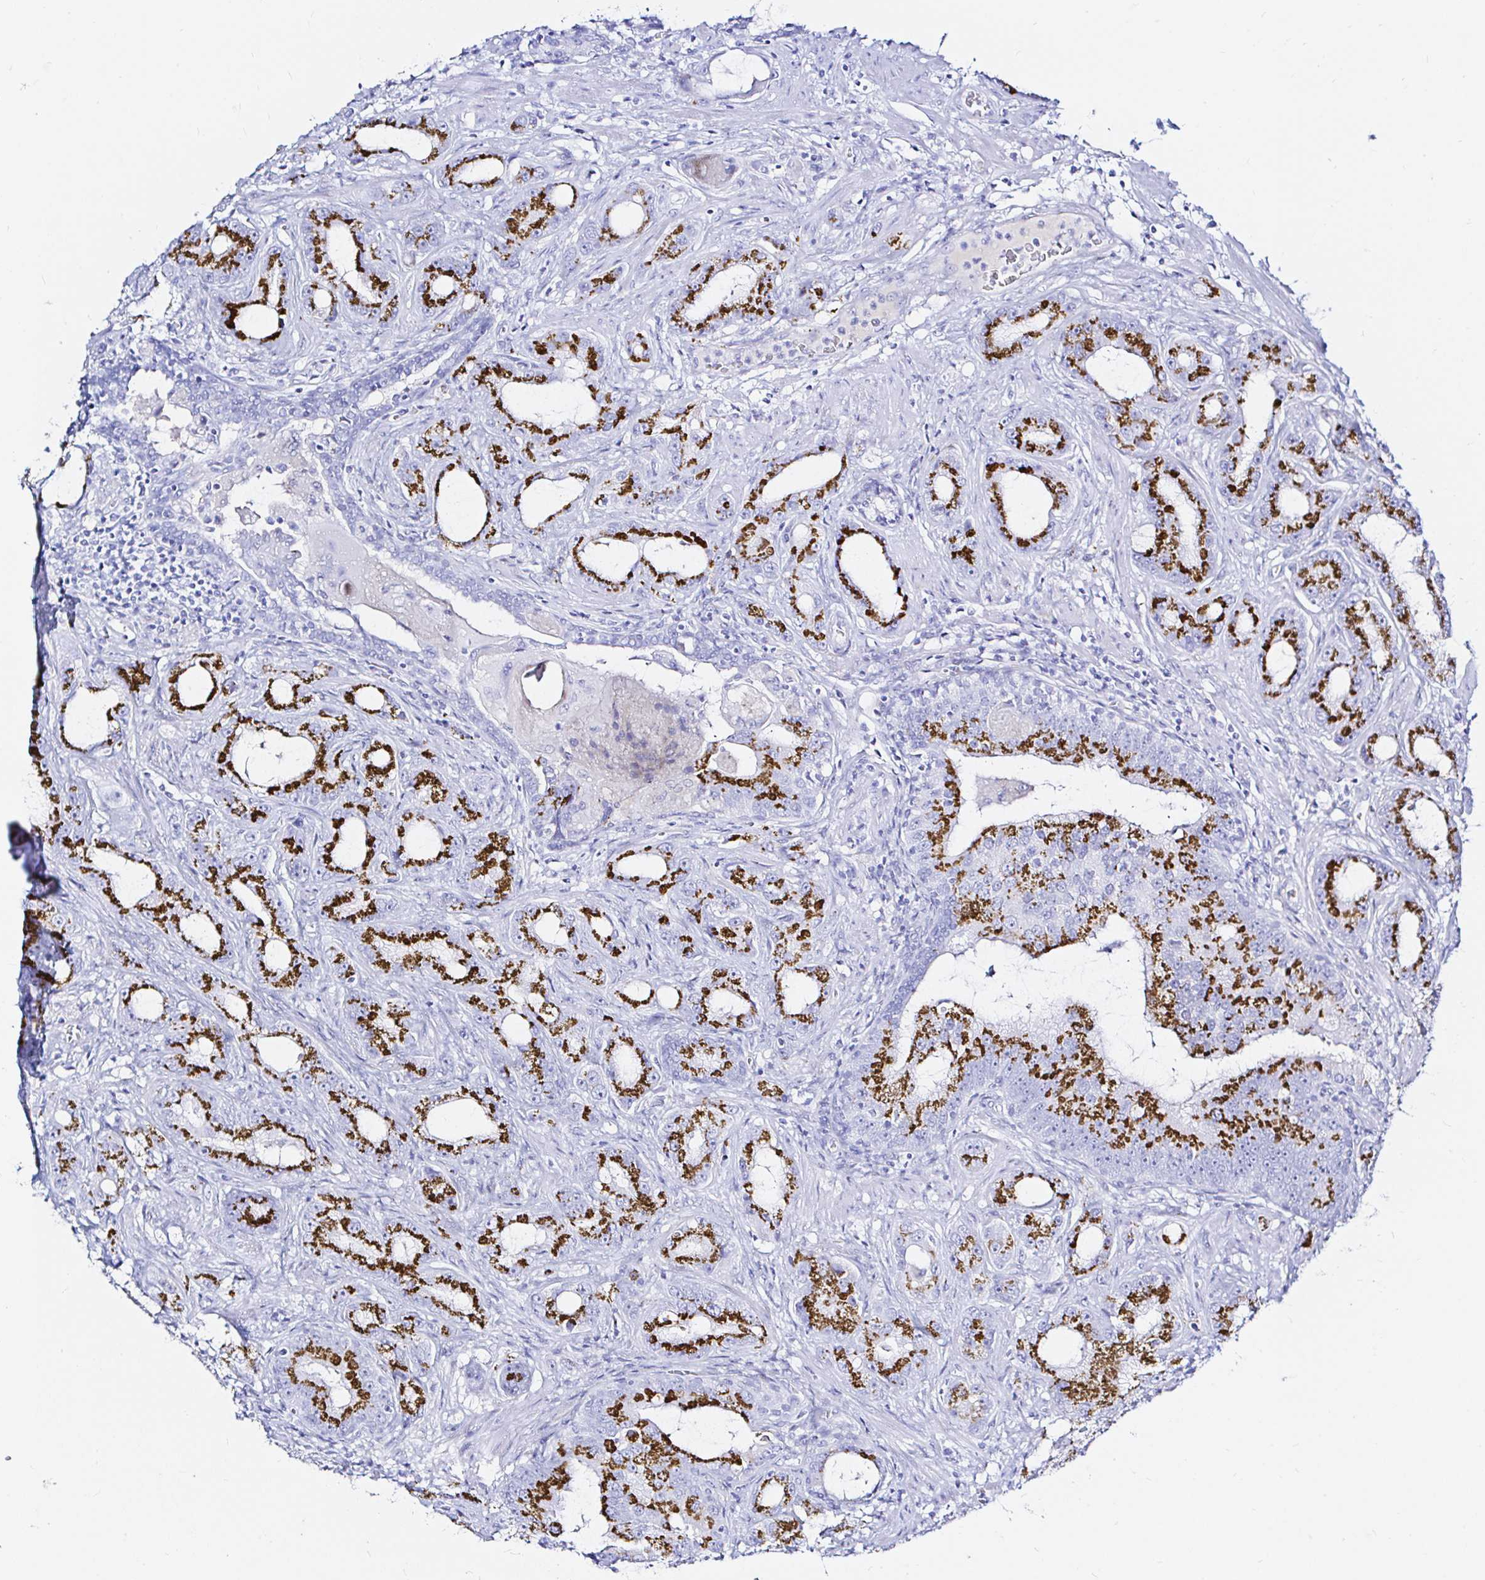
{"staining": {"intensity": "strong", "quantity": ">75%", "location": "cytoplasmic/membranous"}, "tissue": "prostate cancer", "cell_type": "Tumor cells", "image_type": "cancer", "snomed": [{"axis": "morphology", "description": "Adenocarcinoma, High grade"}, {"axis": "topography", "description": "Prostate"}], "caption": "This is a micrograph of immunohistochemistry staining of prostate cancer, which shows strong positivity in the cytoplasmic/membranous of tumor cells.", "gene": "ZNF432", "patient": {"sex": "male", "age": 65}}